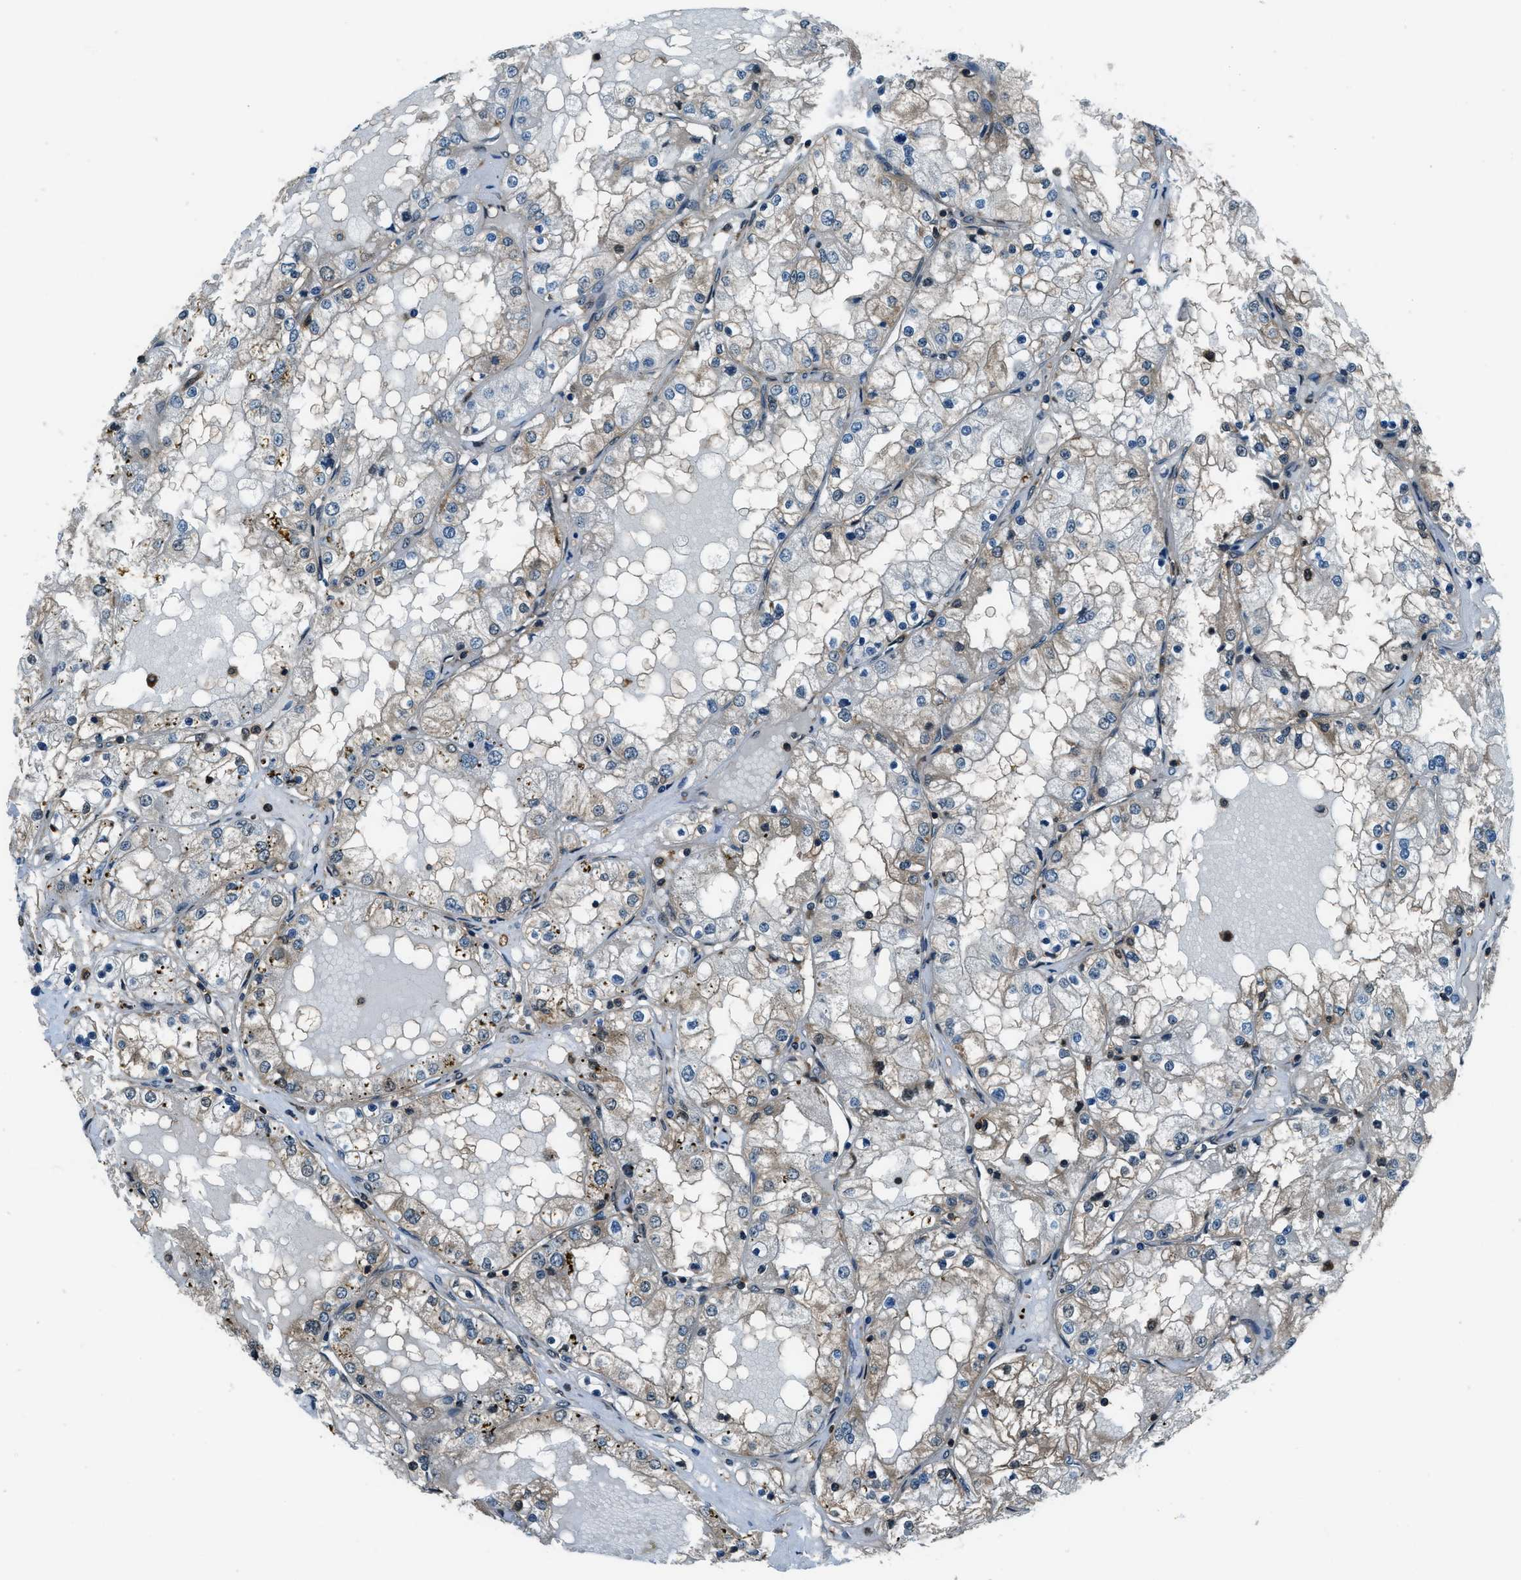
{"staining": {"intensity": "weak", "quantity": "25%-75%", "location": "cytoplasmic/membranous"}, "tissue": "renal cancer", "cell_type": "Tumor cells", "image_type": "cancer", "snomed": [{"axis": "morphology", "description": "Adenocarcinoma, NOS"}, {"axis": "topography", "description": "Kidney"}], "caption": "IHC of renal cancer (adenocarcinoma) shows low levels of weak cytoplasmic/membranous positivity in about 25%-75% of tumor cells.", "gene": "HEBP2", "patient": {"sex": "male", "age": 68}}